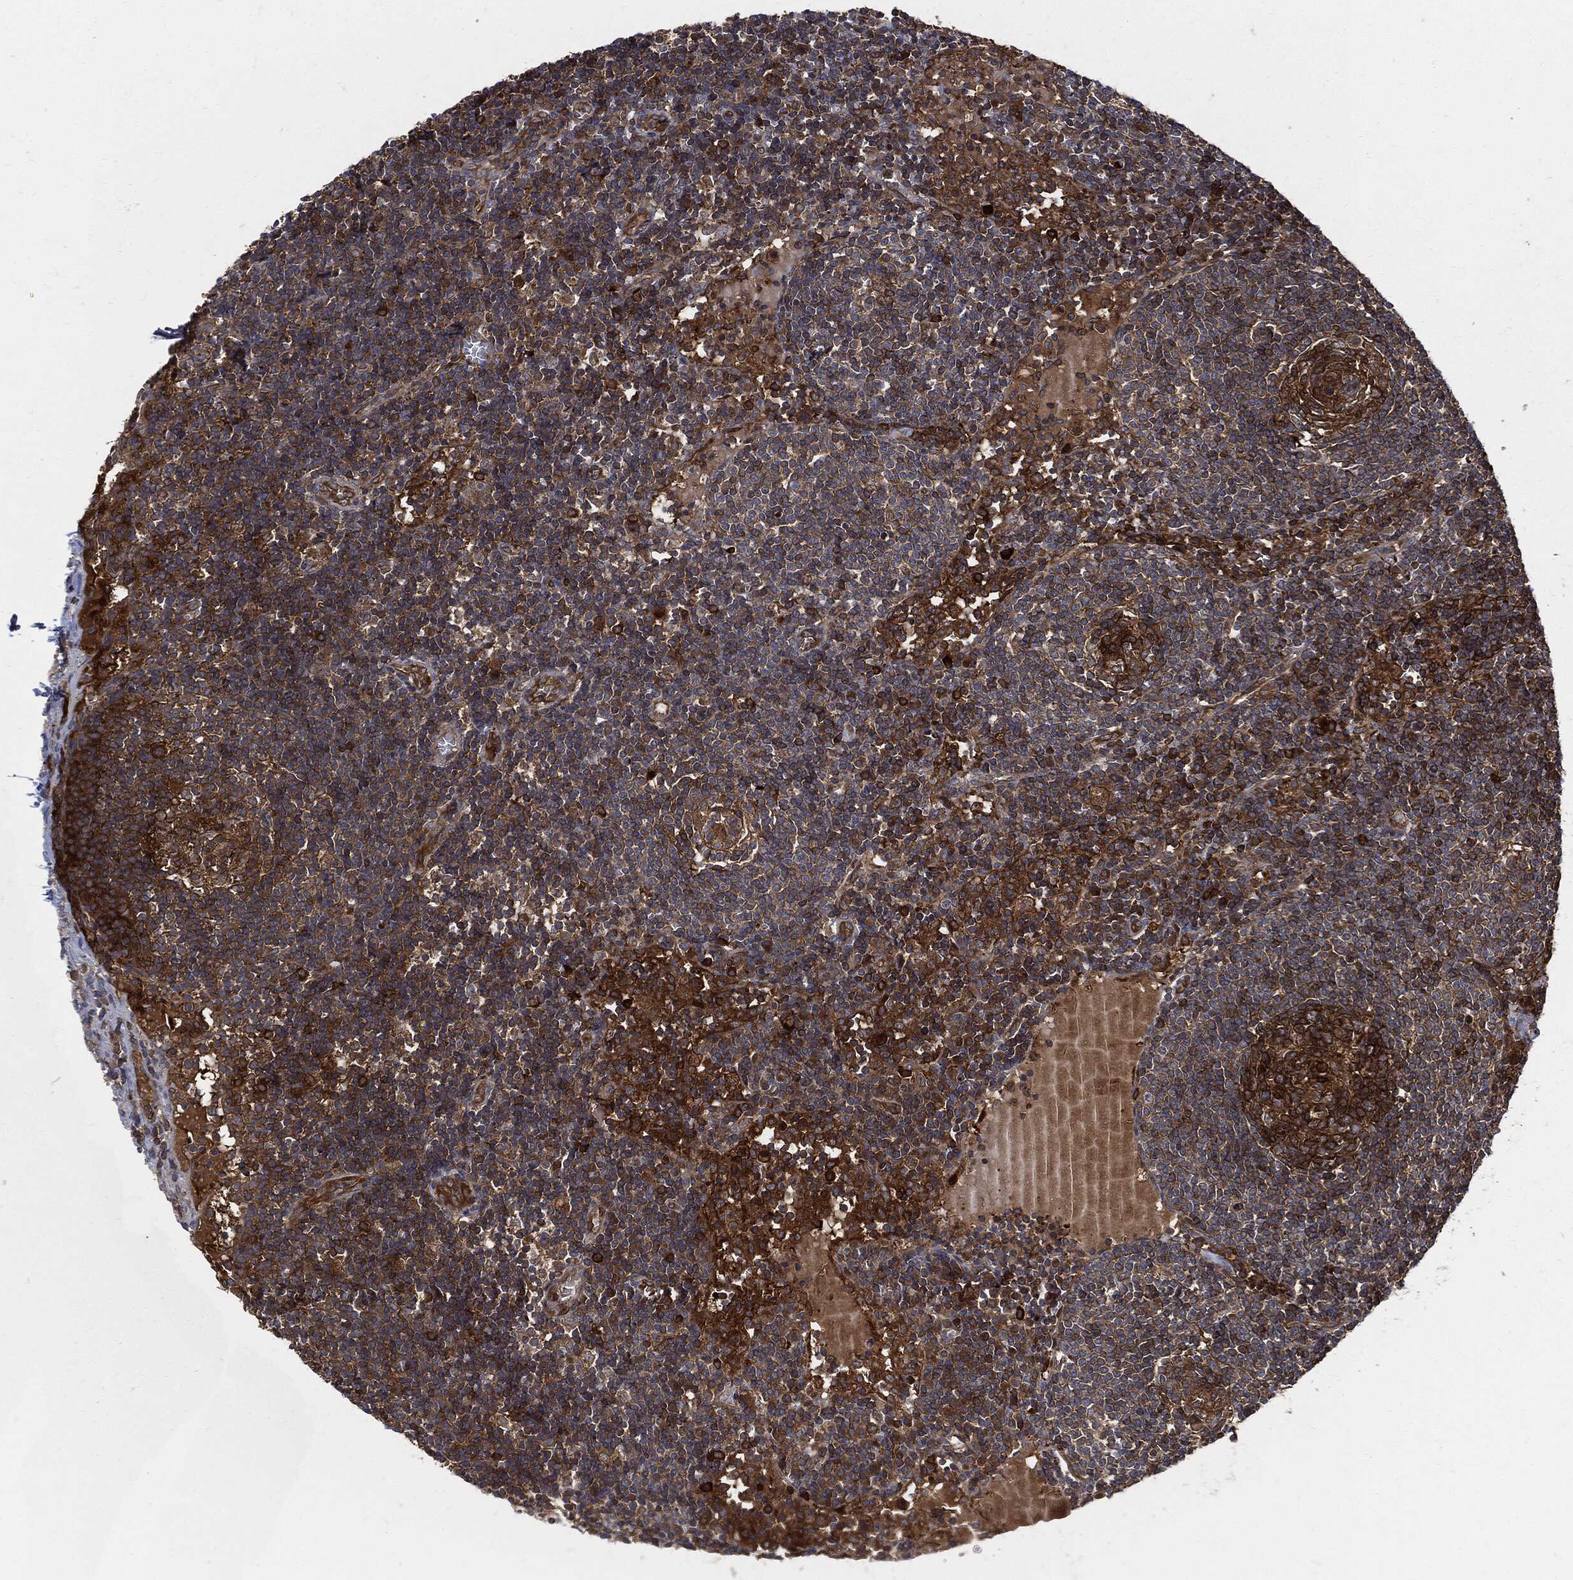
{"staining": {"intensity": "strong", "quantity": ">75%", "location": "cytoplasmic/membranous"}, "tissue": "lymph node", "cell_type": "Germinal center cells", "image_type": "normal", "snomed": [{"axis": "morphology", "description": "Normal tissue, NOS"}, {"axis": "morphology", "description": "Adenocarcinoma, NOS"}, {"axis": "topography", "description": "Lymph node"}, {"axis": "topography", "description": "Pancreas"}], "caption": "Immunohistochemistry (IHC) micrograph of normal lymph node: human lymph node stained using immunohistochemistry (IHC) displays high levels of strong protein expression localized specifically in the cytoplasmic/membranous of germinal center cells, appearing as a cytoplasmic/membranous brown color.", "gene": "XPNPEP1", "patient": {"sex": "female", "age": 58}}